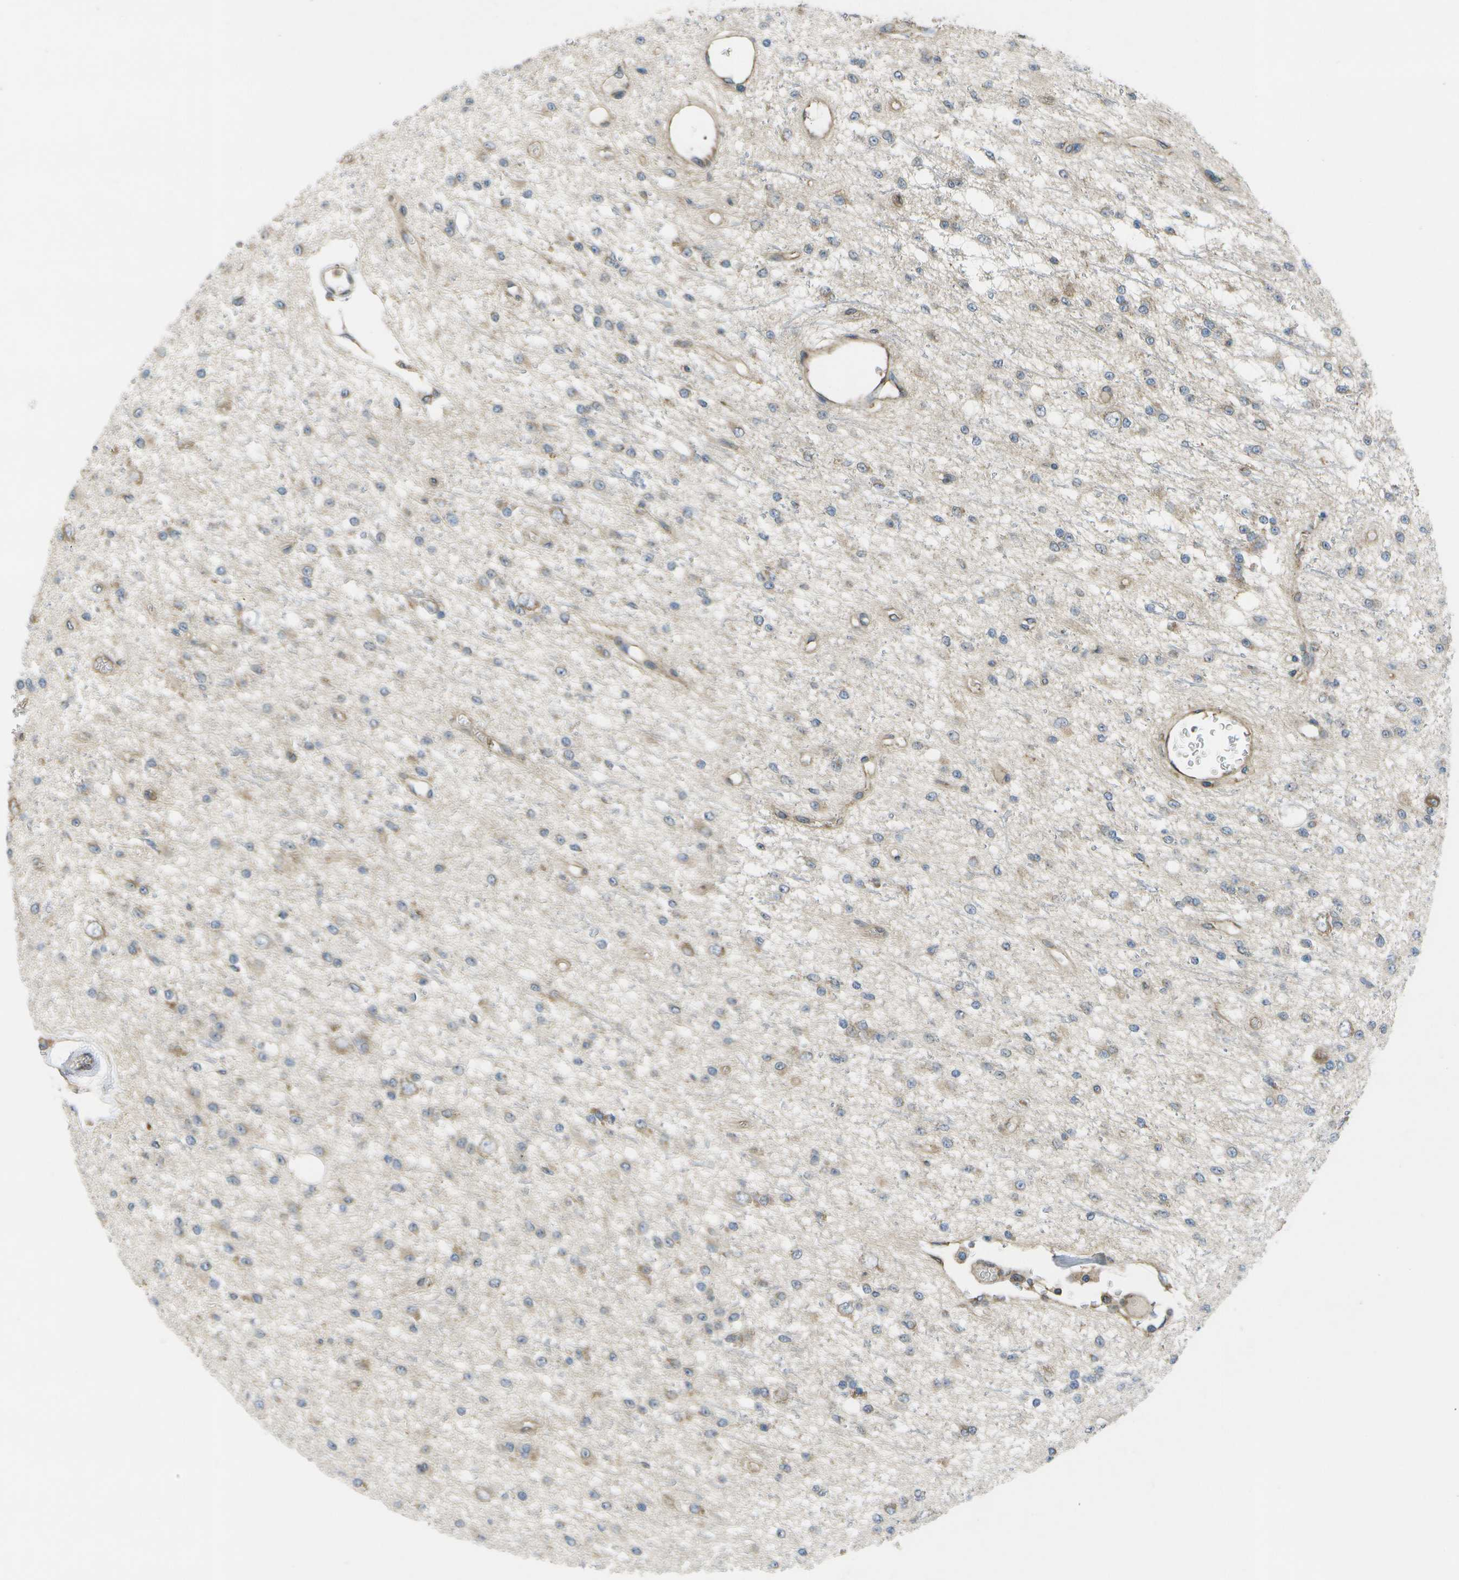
{"staining": {"intensity": "weak", "quantity": "<25%", "location": "cytoplasmic/membranous"}, "tissue": "glioma", "cell_type": "Tumor cells", "image_type": "cancer", "snomed": [{"axis": "morphology", "description": "Glioma, malignant, Low grade"}, {"axis": "topography", "description": "Brain"}], "caption": "DAB immunohistochemical staining of human malignant glioma (low-grade) reveals no significant staining in tumor cells. Nuclei are stained in blue.", "gene": "DPM3", "patient": {"sex": "male", "age": 38}}